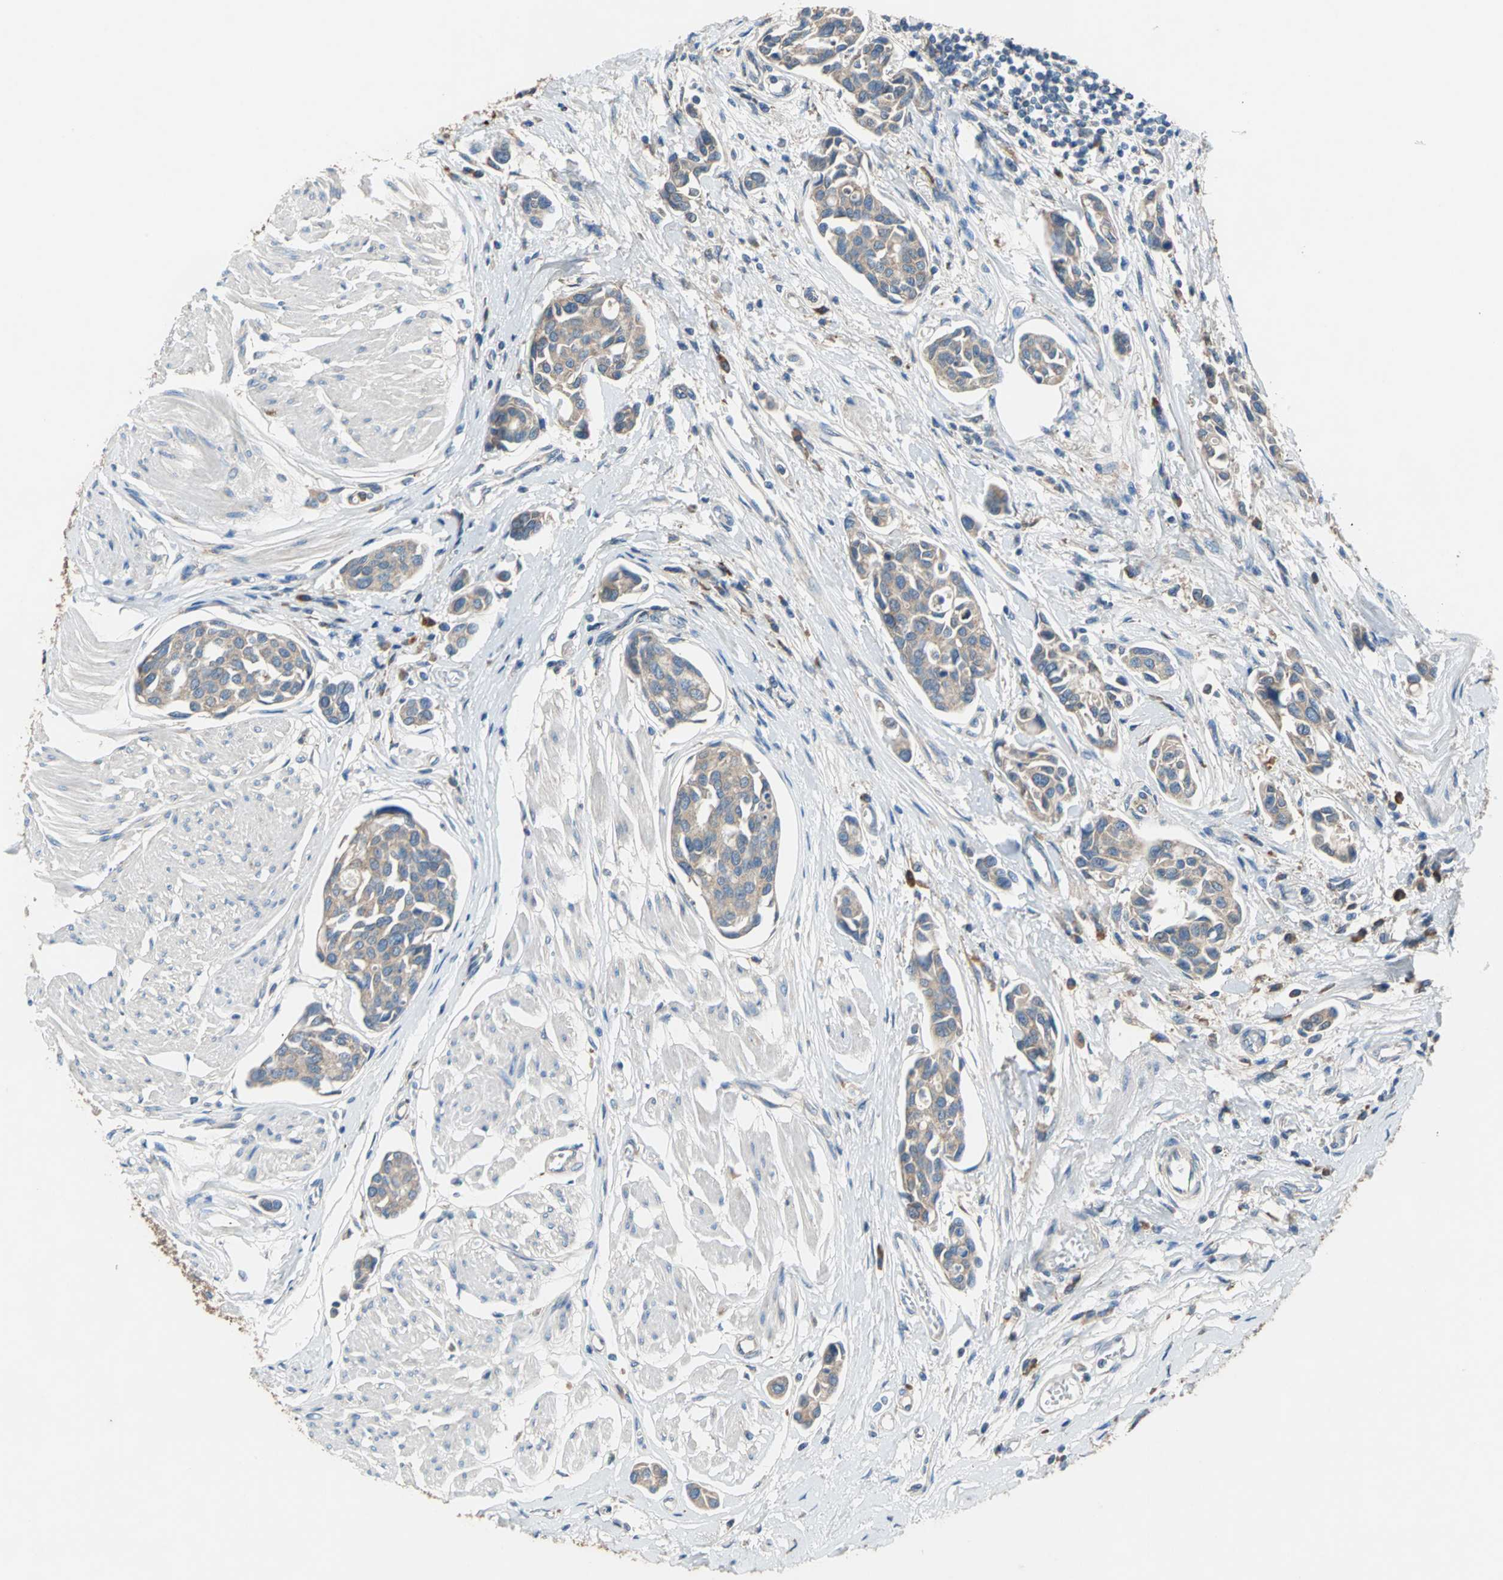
{"staining": {"intensity": "weak", "quantity": ">75%", "location": "cytoplasmic/membranous"}, "tissue": "urothelial cancer", "cell_type": "Tumor cells", "image_type": "cancer", "snomed": [{"axis": "morphology", "description": "Urothelial carcinoma, High grade"}, {"axis": "topography", "description": "Urinary bladder"}], "caption": "Brown immunohistochemical staining in human high-grade urothelial carcinoma displays weak cytoplasmic/membranous positivity in about >75% of tumor cells.", "gene": "HEPH", "patient": {"sex": "male", "age": 78}}